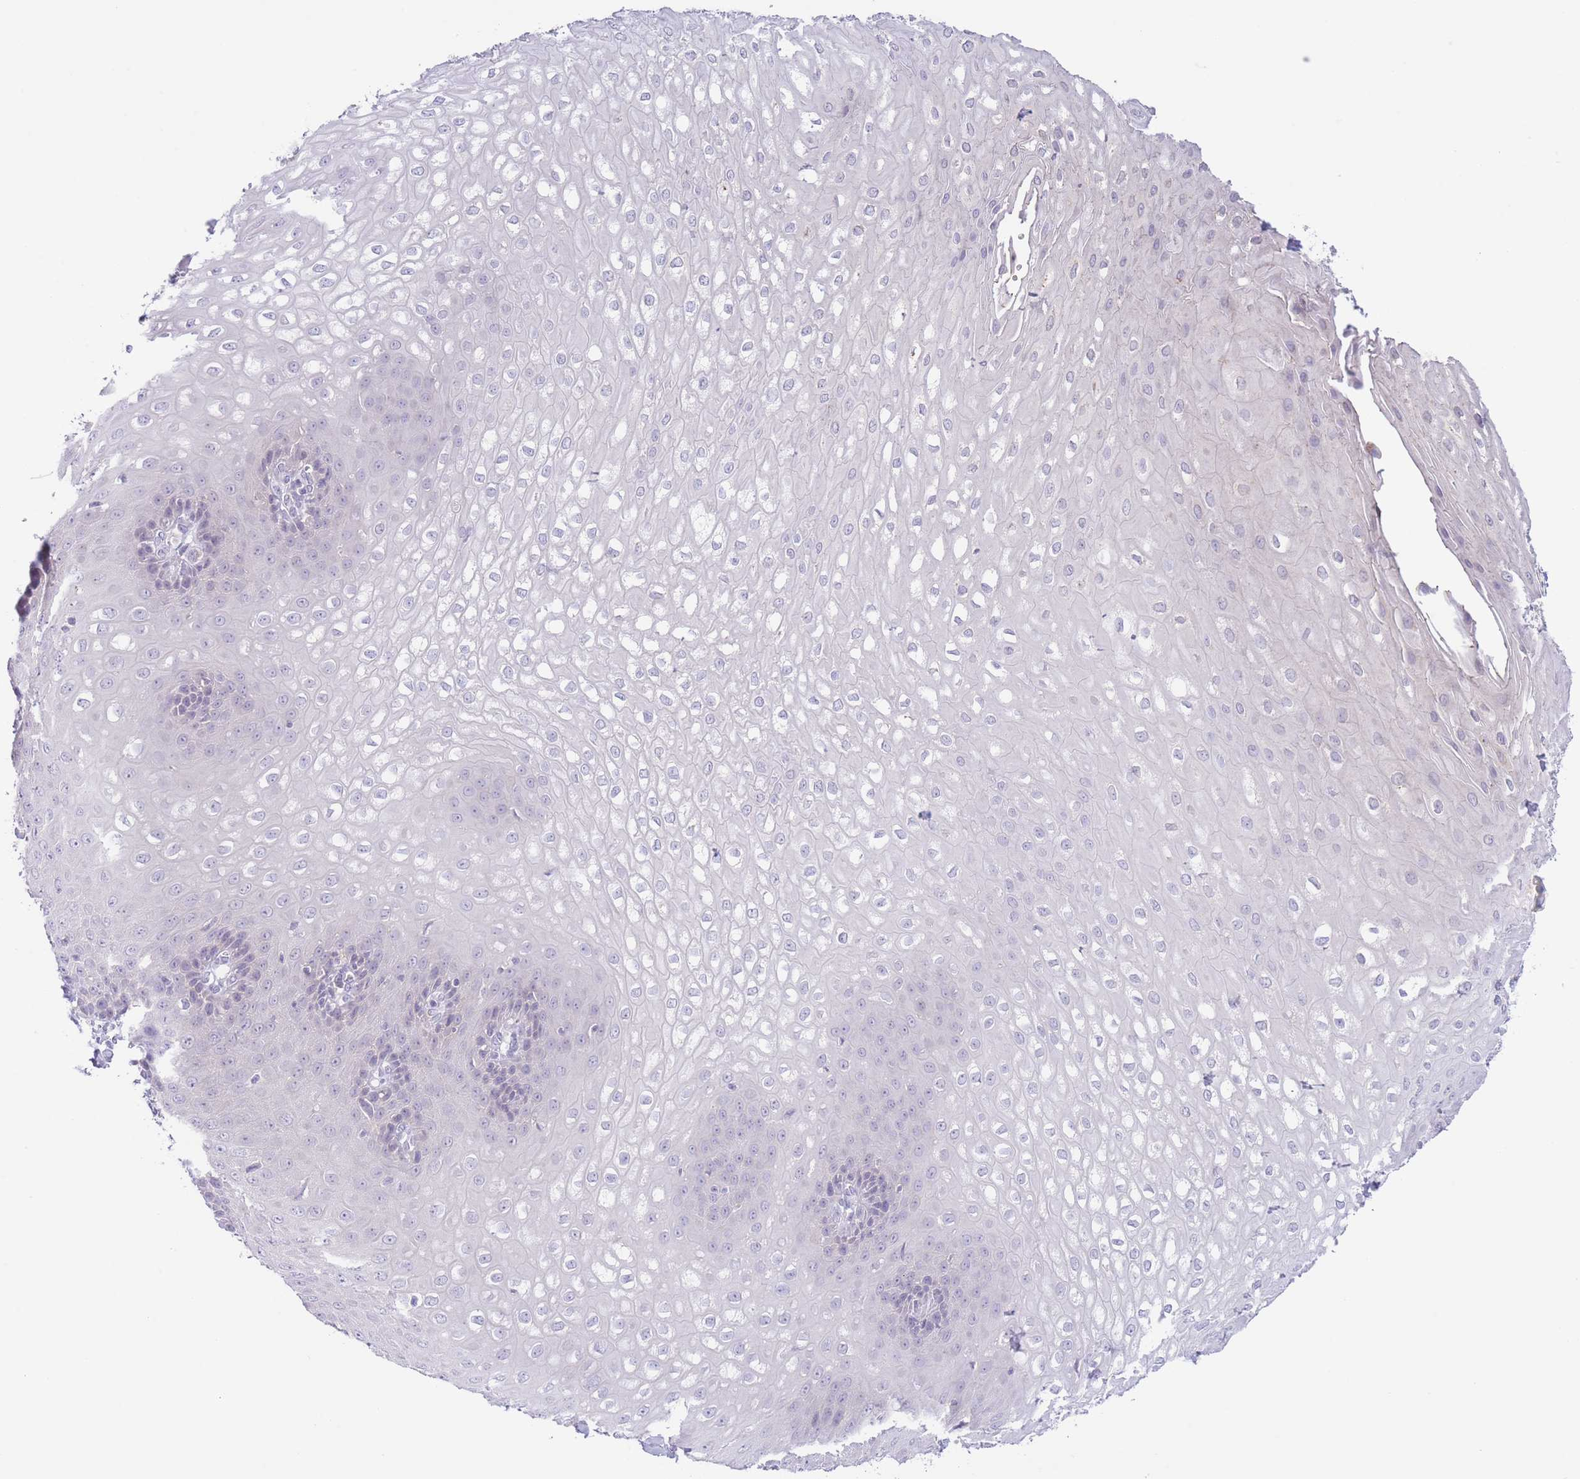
{"staining": {"intensity": "negative", "quantity": "none", "location": "none"}, "tissue": "esophagus", "cell_type": "Squamous epithelial cells", "image_type": "normal", "snomed": [{"axis": "morphology", "description": "Normal tissue, NOS"}, {"axis": "topography", "description": "Esophagus"}], "caption": "This is an immunohistochemistry (IHC) photomicrograph of unremarkable esophagus. There is no expression in squamous epithelial cells.", "gene": "LCLAT1", "patient": {"sex": "male", "age": 67}}